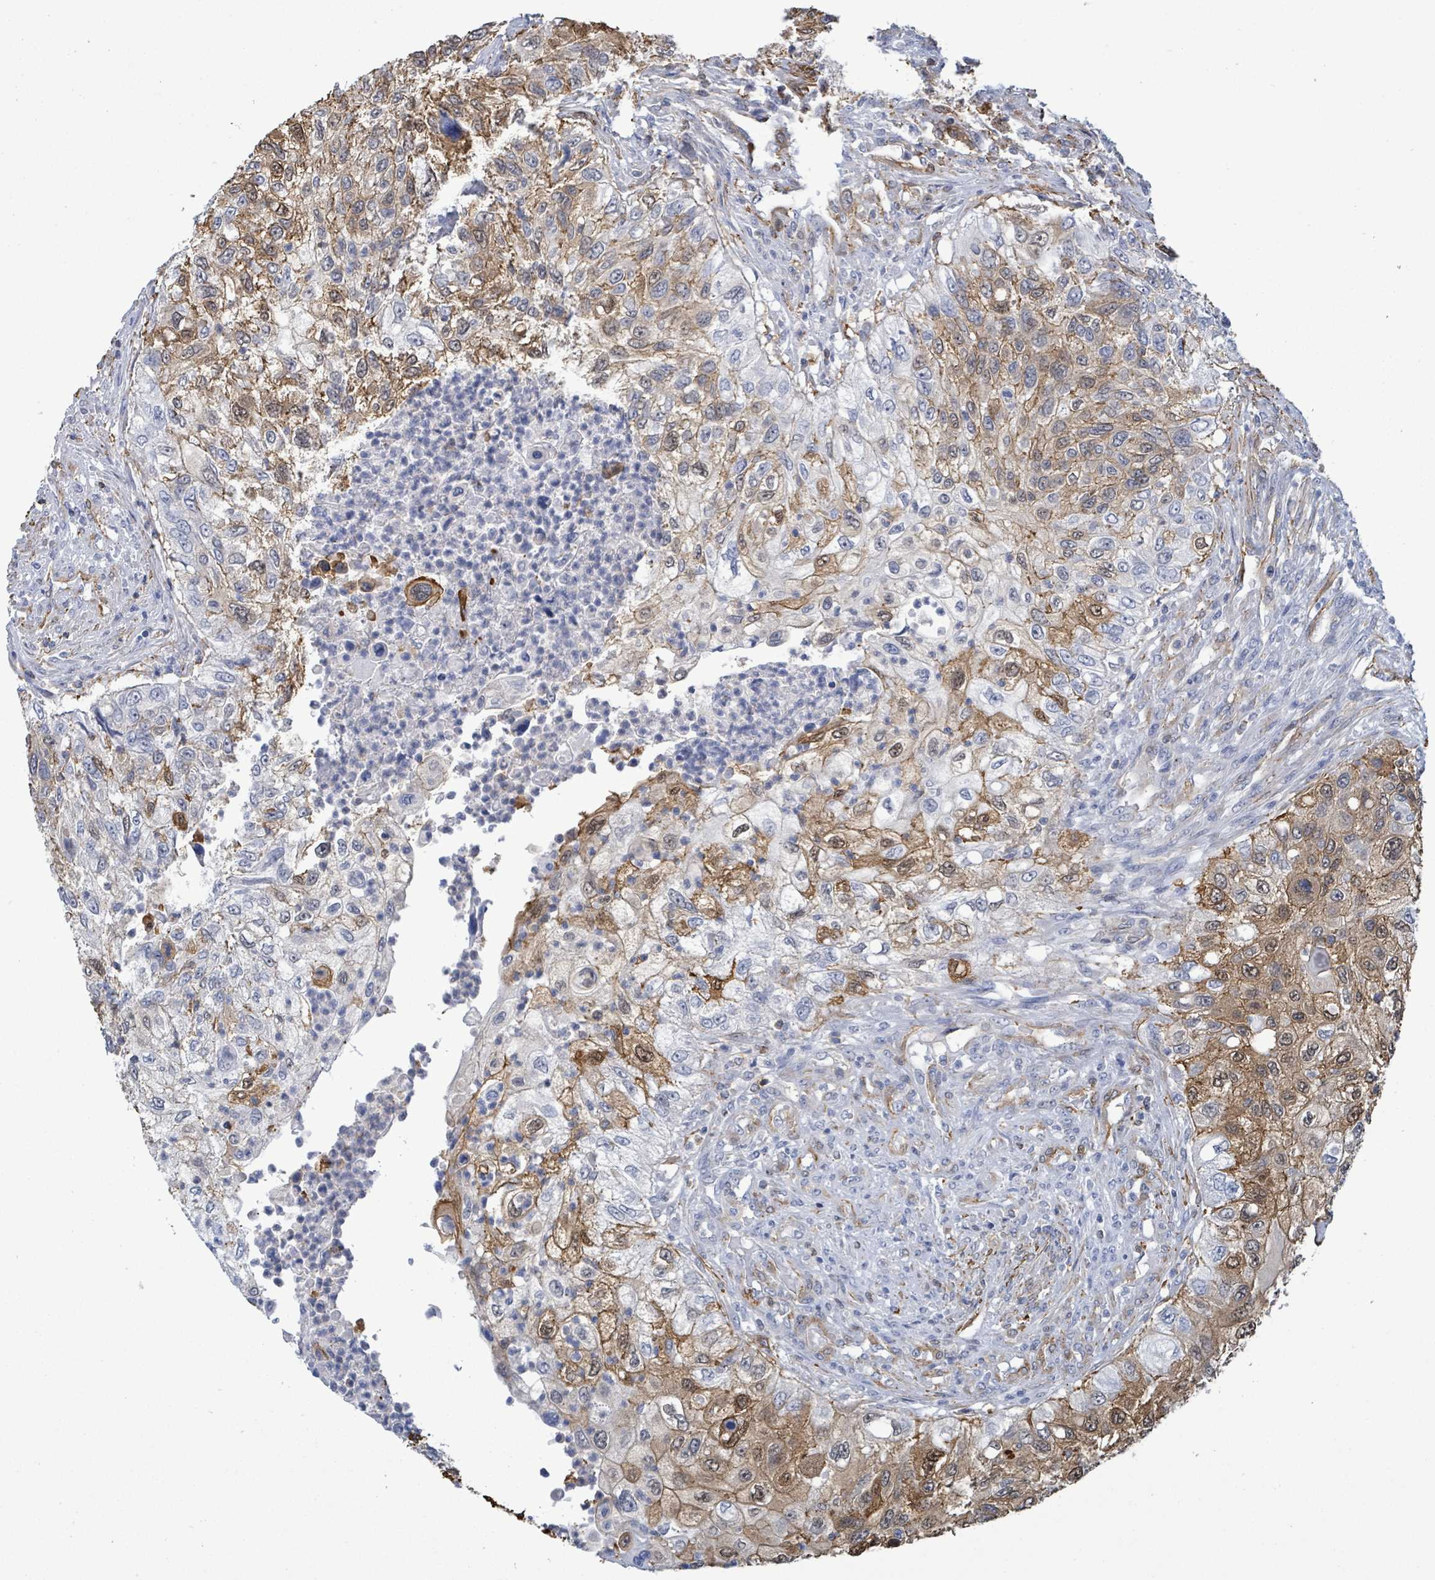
{"staining": {"intensity": "moderate", "quantity": "25%-75%", "location": "cytoplasmic/membranous"}, "tissue": "urothelial cancer", "cell_type": "Tumor cells", "image_type": "cancer", "snomed": [{"axis": "morphology", "description": "Urothelial carcinoma, High grade"}, {"axis": "topography", "description": "Urinary bladder"}], "caption": "Immunohistochemical staining of high-grade urothelial carcinoma displays moderate cytoplasmic/membranous protein expression in approximately 25%-75% of tumor cells.", "gene": "PRKRIP1", "patient": {"sex": "female", "age": 60}}